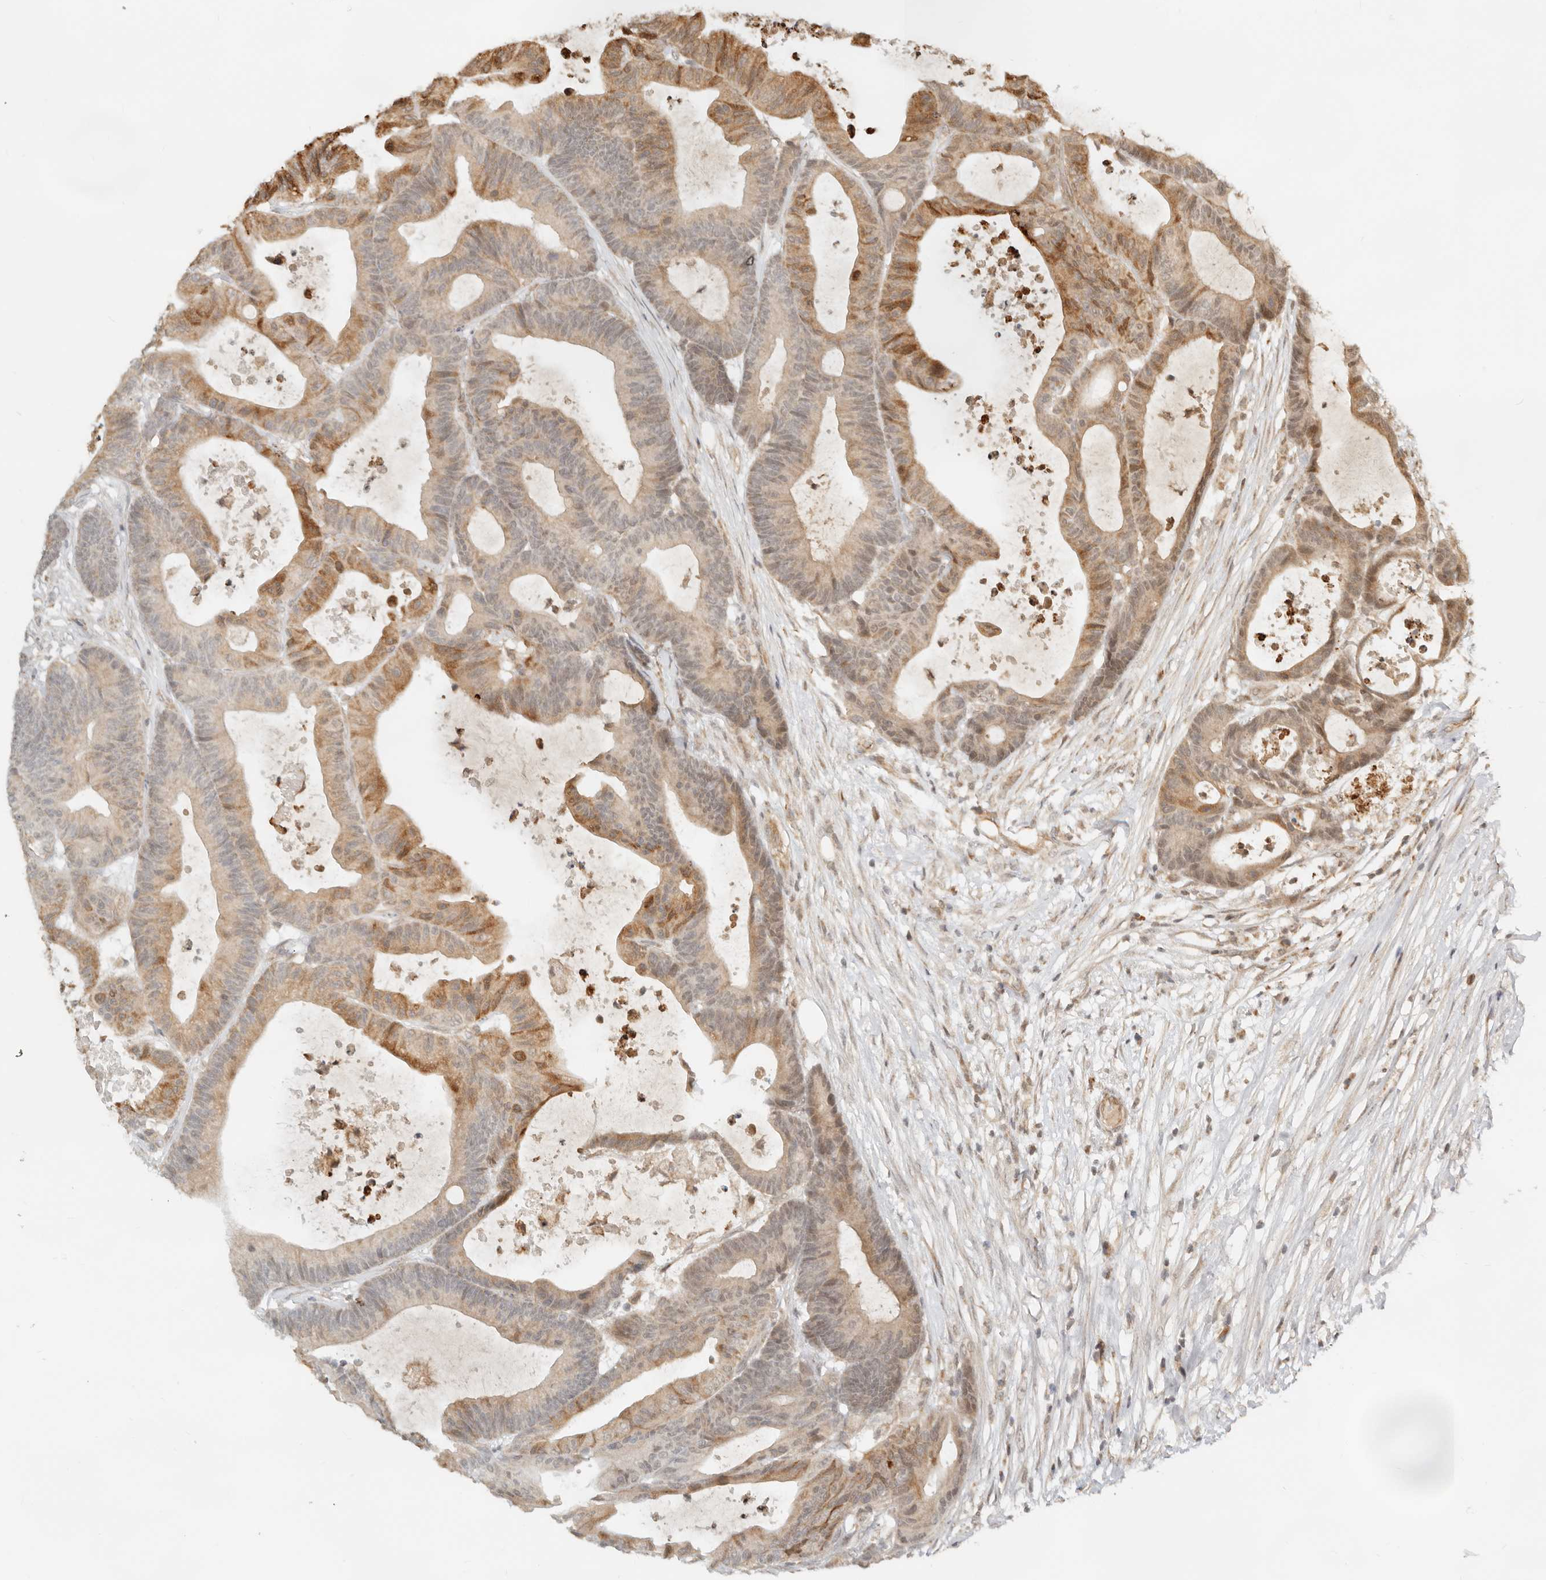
{"staining": {"intensity": "moderate", "quantity": "25%-75%", "location": "cytoplasmic/membranous"}, "tissue": "colorectal cancer", "cell_type": "Tumor cells", "image_type": "cancer", "snomed": [{"axis": "morphology", "description": "Adenocarcinoma, NOS"}, {"axis": "topography", "description": "Colon"}], "caption": "Colorectal adenocarcinoma was stained to show a protein in brown. There is medium levels of moderate cytoplasmic/membranous expression in about 25%-75% of tumor cells.", "gene": "BAALC", "patient": {"sex": "female", "age": 84}}